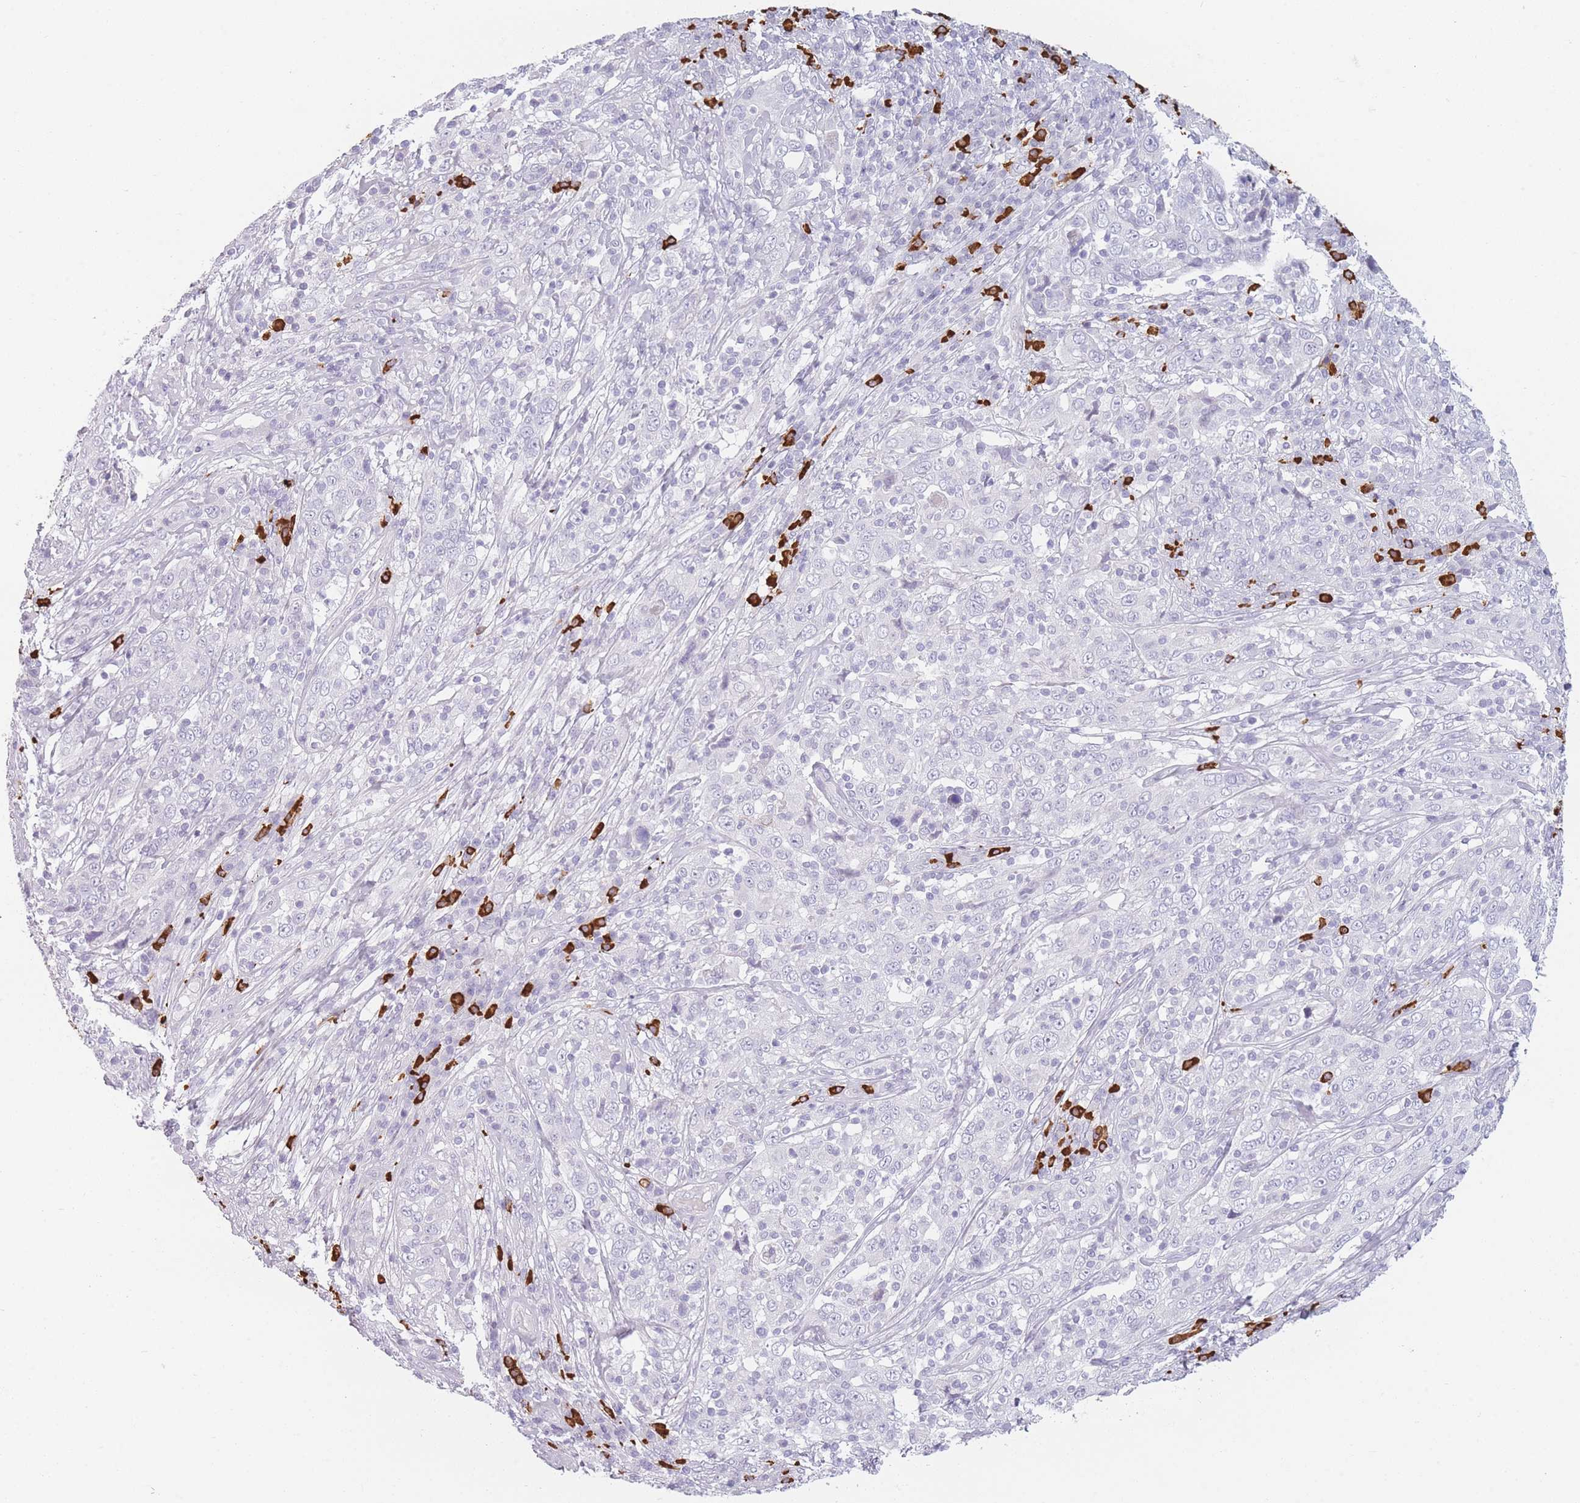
{"staining": {"intensity": "negative", "quantity": "none", "location": "none"}, "tissue": "cervical cancer", "cell_type": "Tumor cells", "image_type": "cancer", "snomed": [{"axis": "morphology", "description": "Squamous cell carcinoma, NOS"}, {"axis": "topography", "description": "Cervix"}], "caption": "DAB immunohistochemical staining of squamous cell carcinoma (cervical) shows no significant staining in tumor cells. (Brightfield microscopy of DAB immunohistochemistry (IHC) at high magnification).", "gene": "PLEKHG2", "patient": {"sex": "female", "age": 46}}